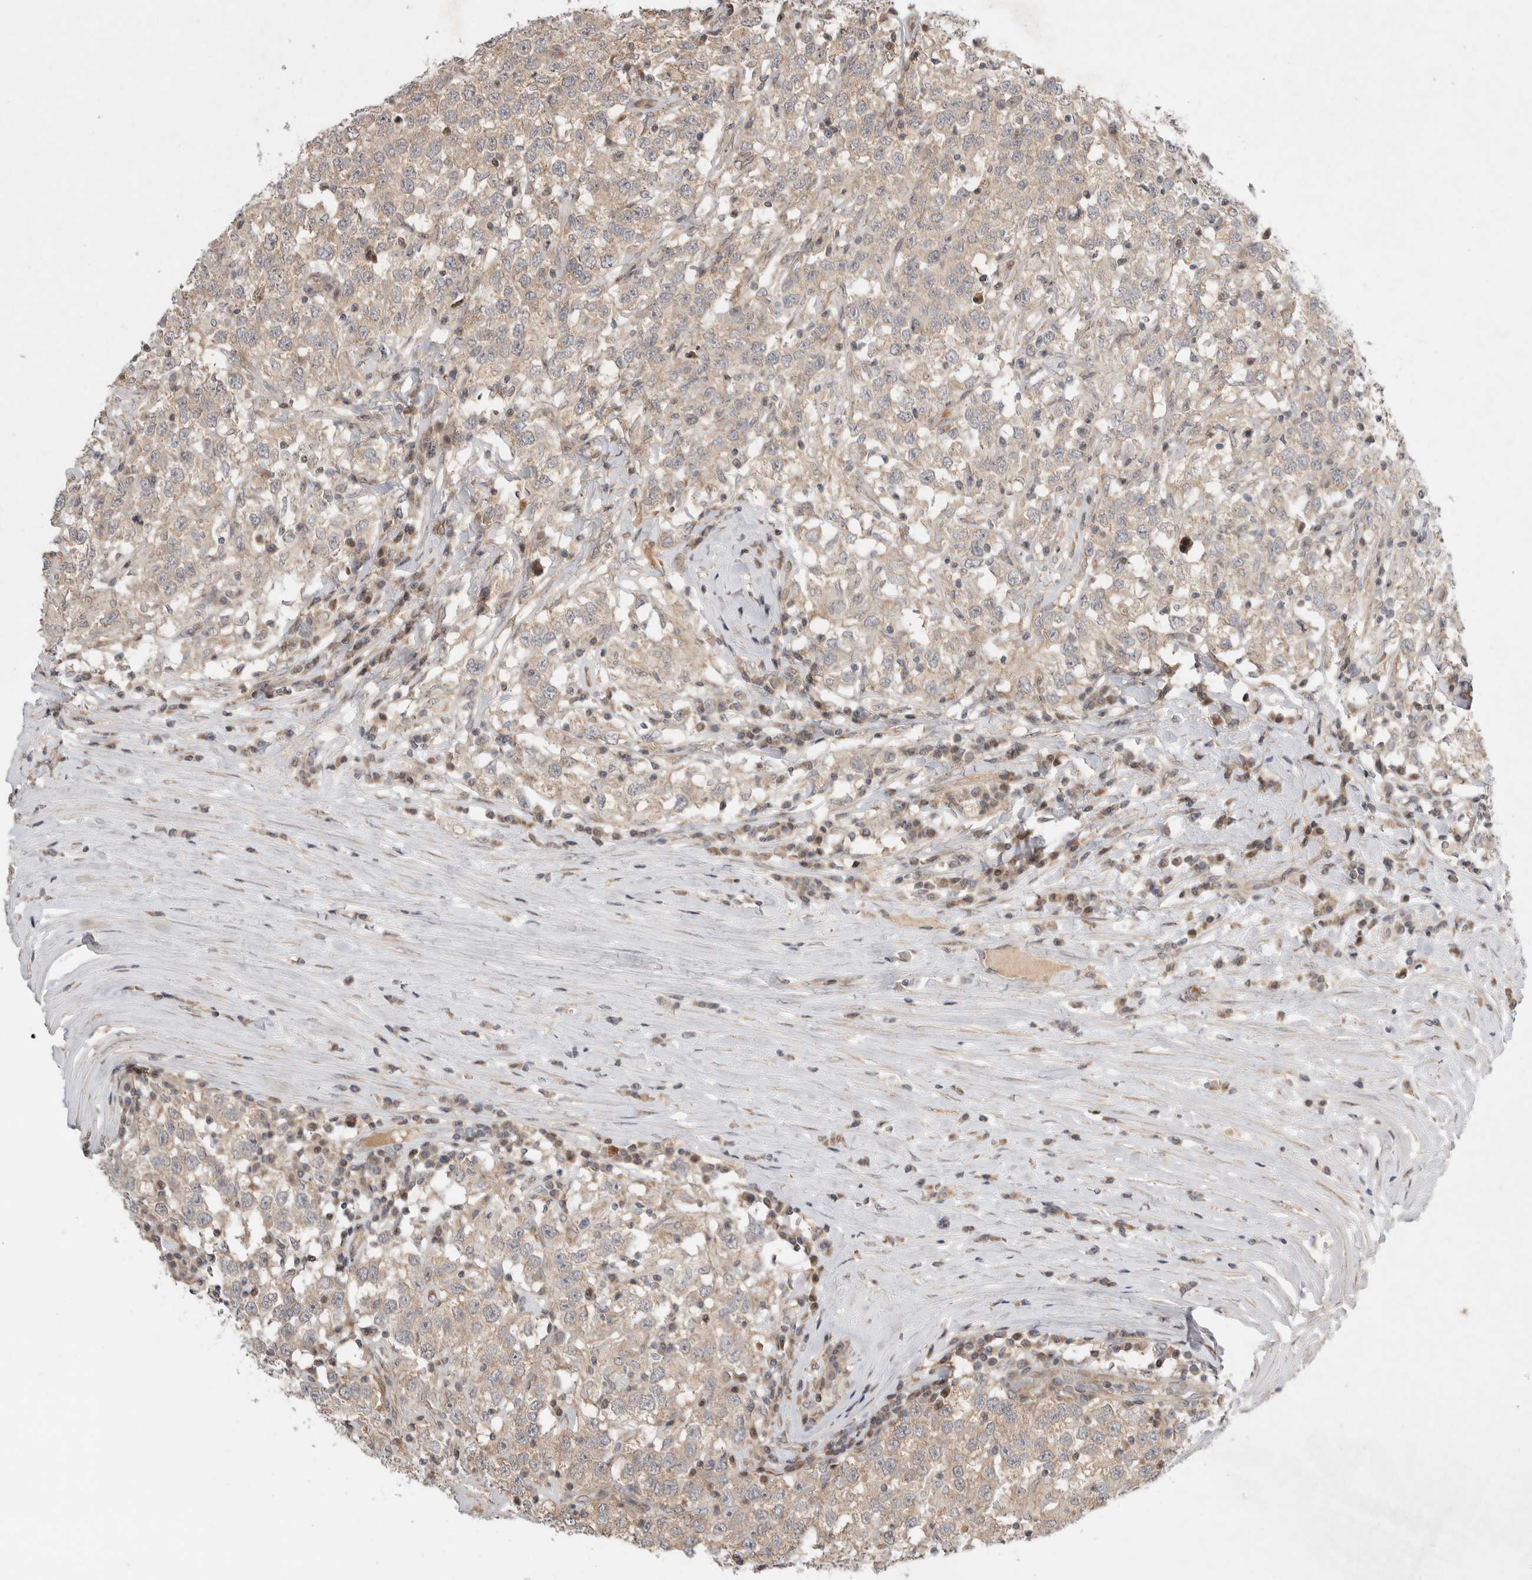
{"staining": {"intensity": "weak", "quantity": ">75%", "location": "cytoplasmic/membranous"}, "tissue": "testis cancer", "cell_type": "Tumor cells", "image_type": "cancer", "snomed": [{"axis": "morphology", "description": "Seminoma, NOS"}, {"axis": "topography", "description": "Testis"}], "caption": "This is an image of immunohistochemistry staining of testis seminoma, which shows weak positivity in the cytoplasmic/membranous of tumor cells.", "gene": "EIF2AK1", "patient": {"sex": "male", "age": 41}}